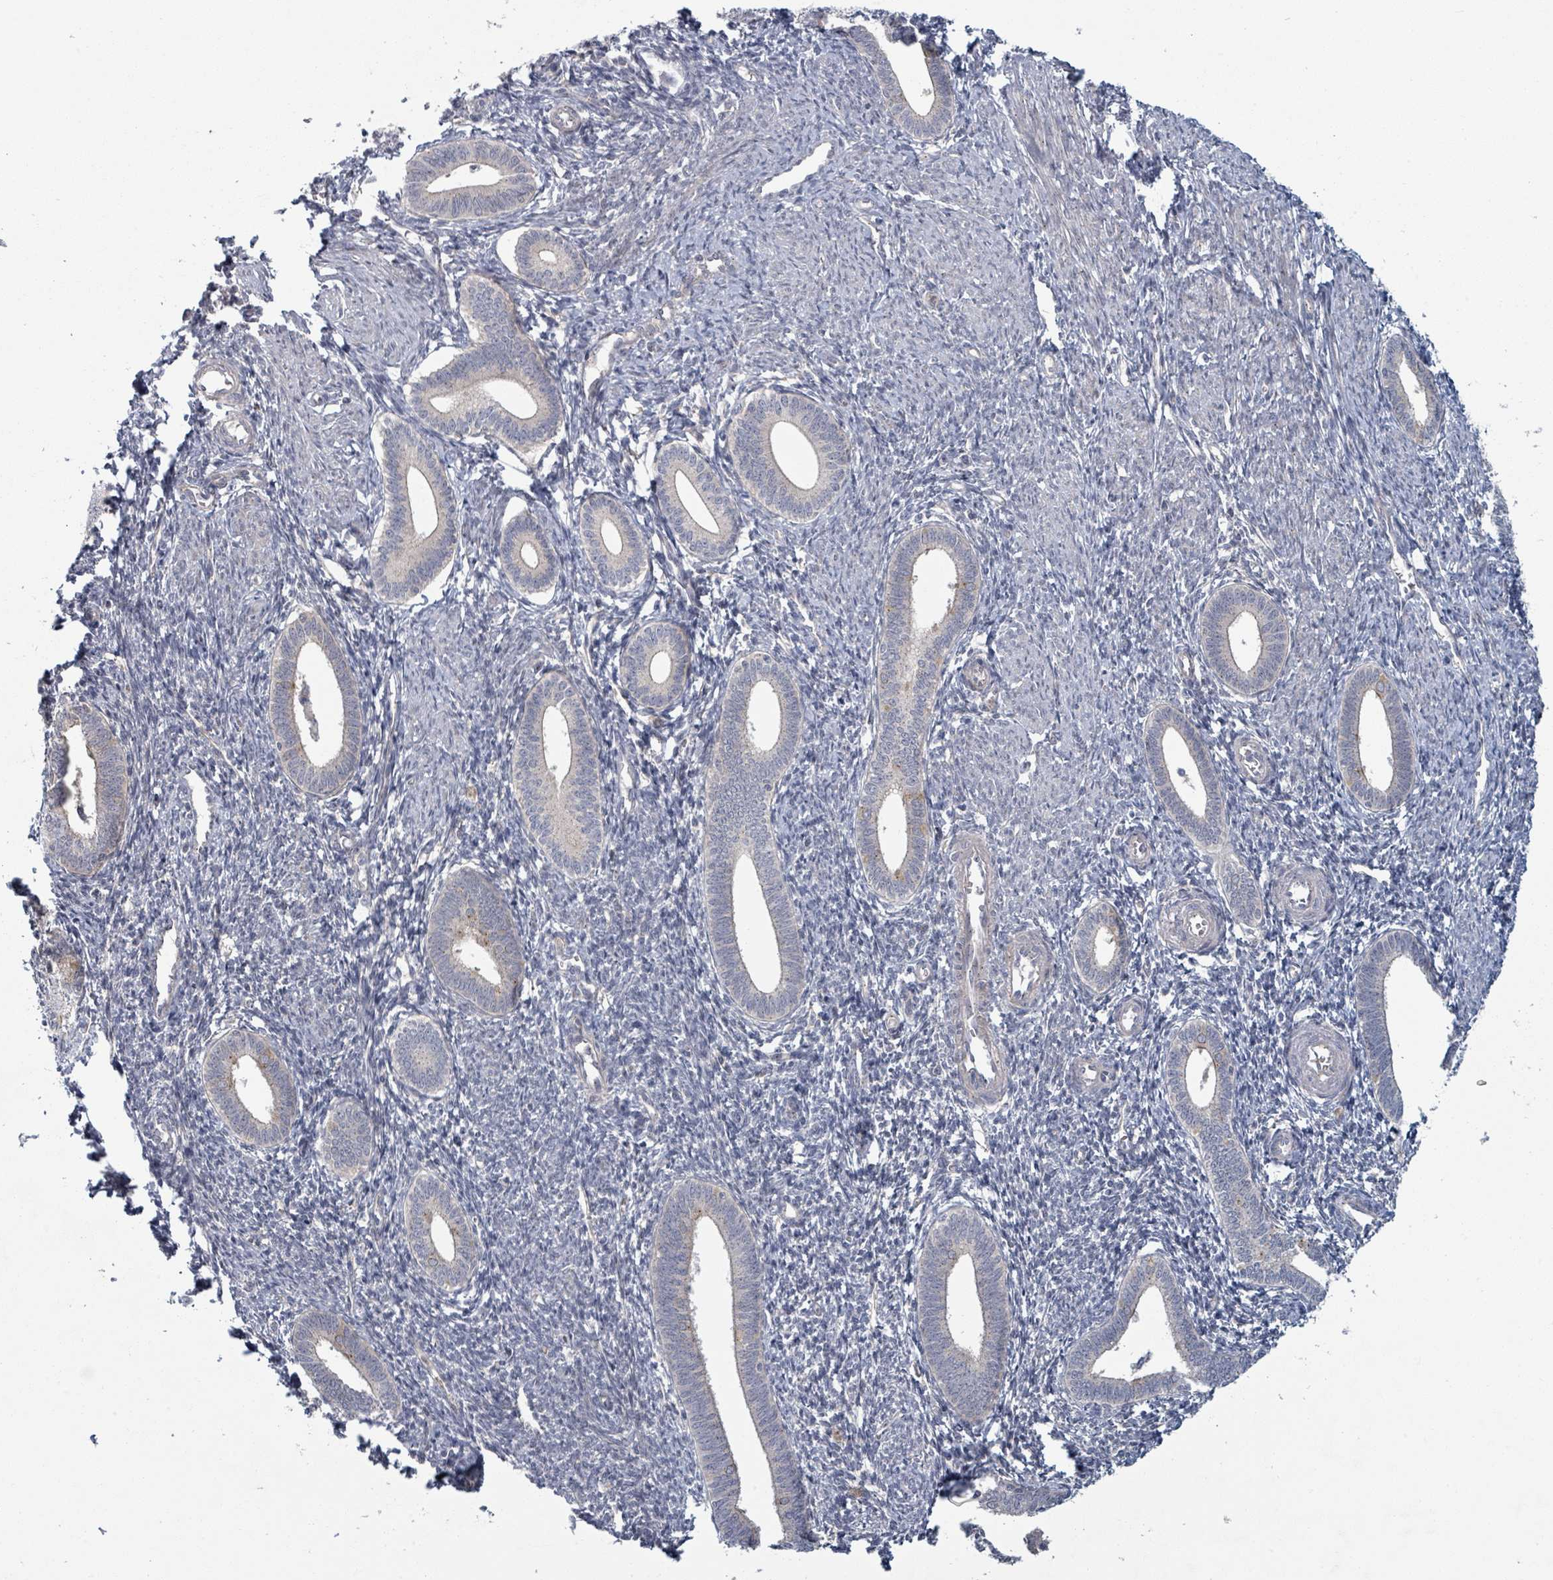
{"staining": {"intensity": "negative", "quantity": "none", "location": "none"}, "tissue": "endometrium", "cell_type": "Cells in endometrial stroma", "image_type": "normal", "snomed": [{"axis": "morphology", "description": "Normal tissue, NOS"}, {"axis": "topography", "description": "Endometrium"}], "caption": "Cells in endometrial stroma are negative for brown protein staining in benign endometrium. The staining is performed using DAB (3,3'-diaminobenzidine) brown chromogen with nuclei counter-stained in using hematoxylin.", "gene": "COL5A3", "patient": {"sex": "female", "age": 41}}